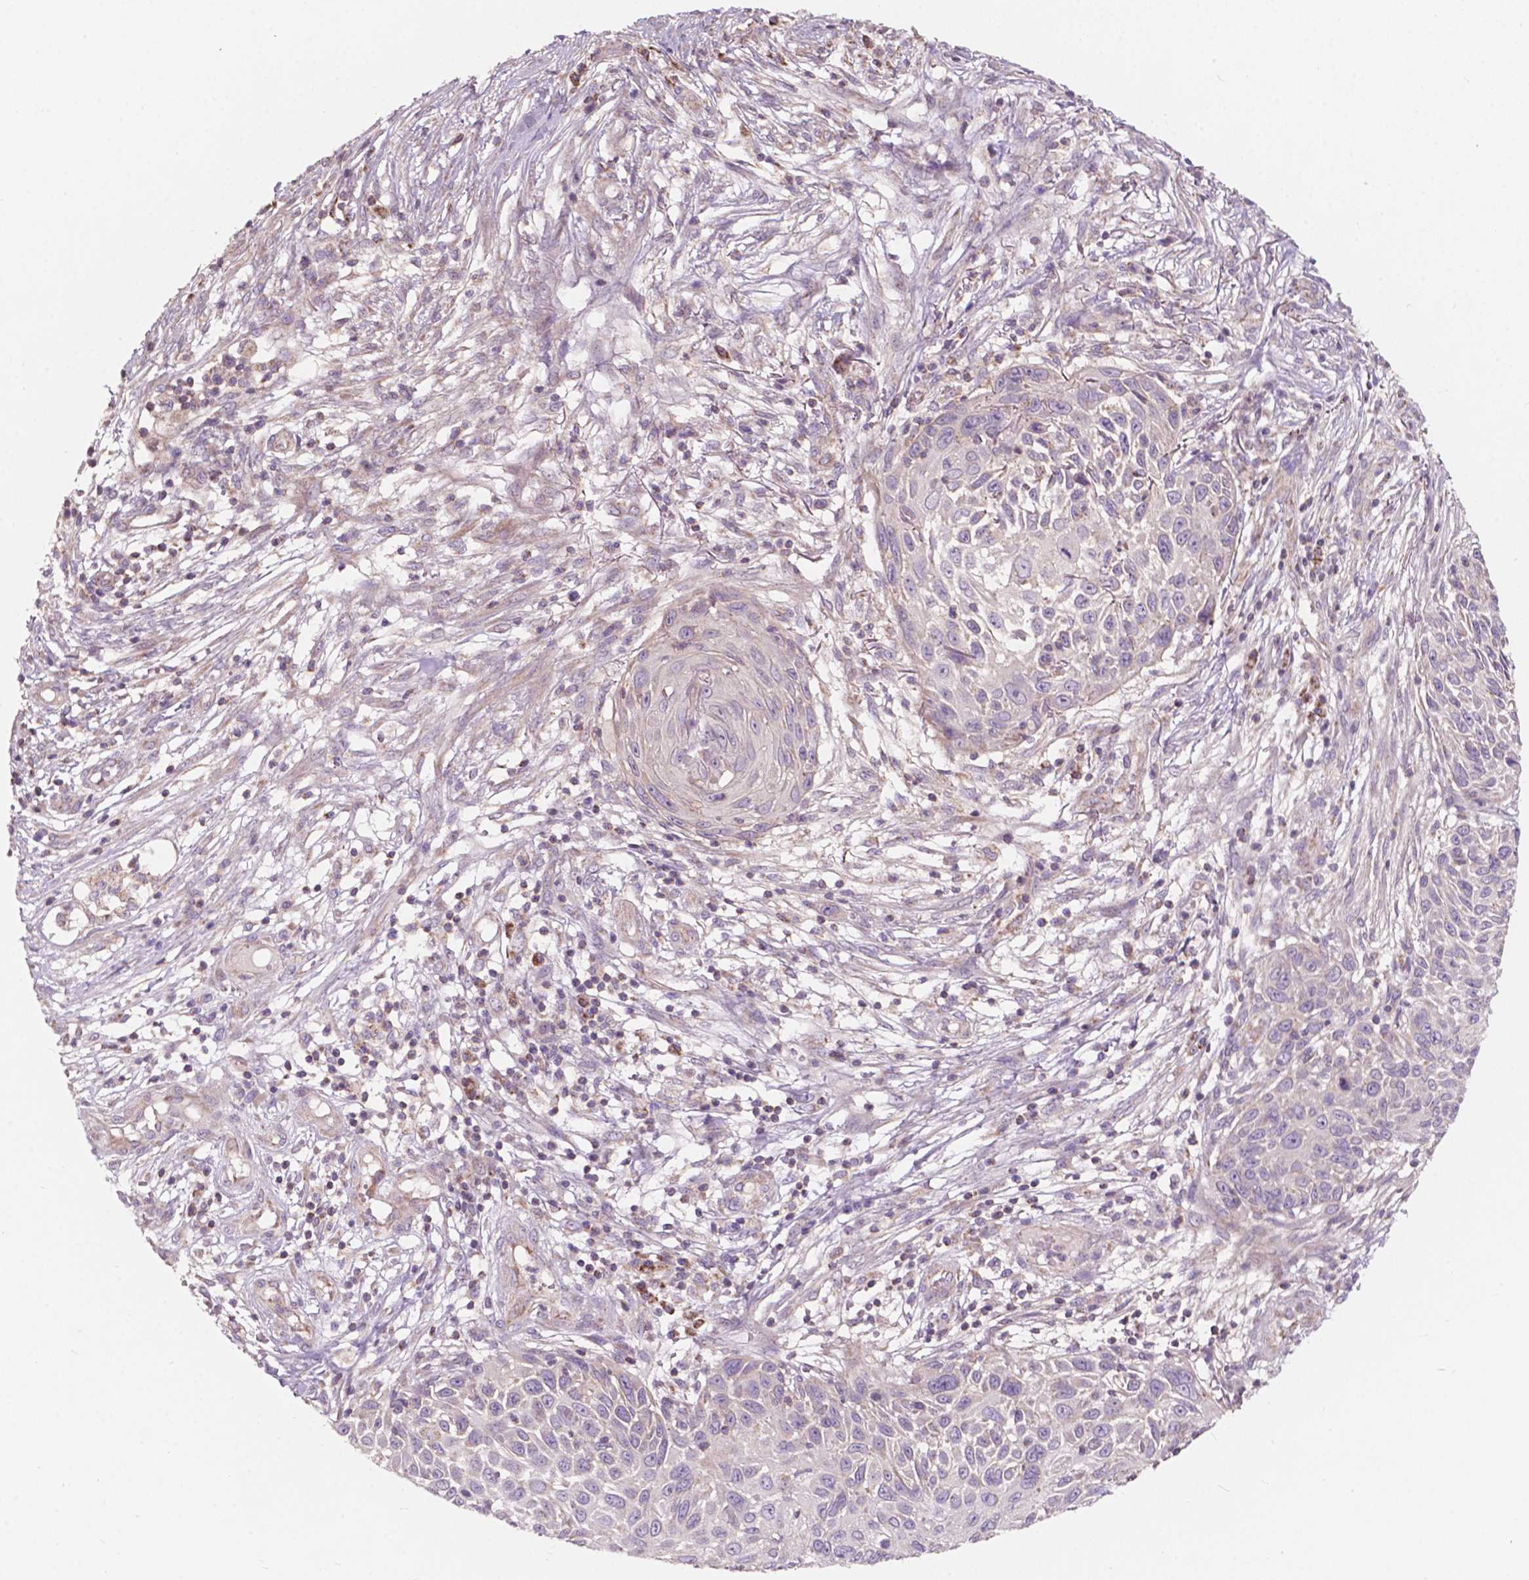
{"staining": {"intensity": "negative", "quantity": "none", "location": "none"}, "tissue": "skin cancer", "cell_type": "Tumor cells", "image_type": "cancer", "snomed": [{"axis": "morphology", "description": "Squamous cell carcinoma, NOS"}, {"axis": "topography", "description": "Skin"}], "caption": "Immunohistochemistry (IHC) micrograph of human skin squamous cell carcinoma stained for a protein (brown), which shows no expression in tumor cells.", "gene": "NDUFA10", "patient": {"sex": "male", "age": 92}}